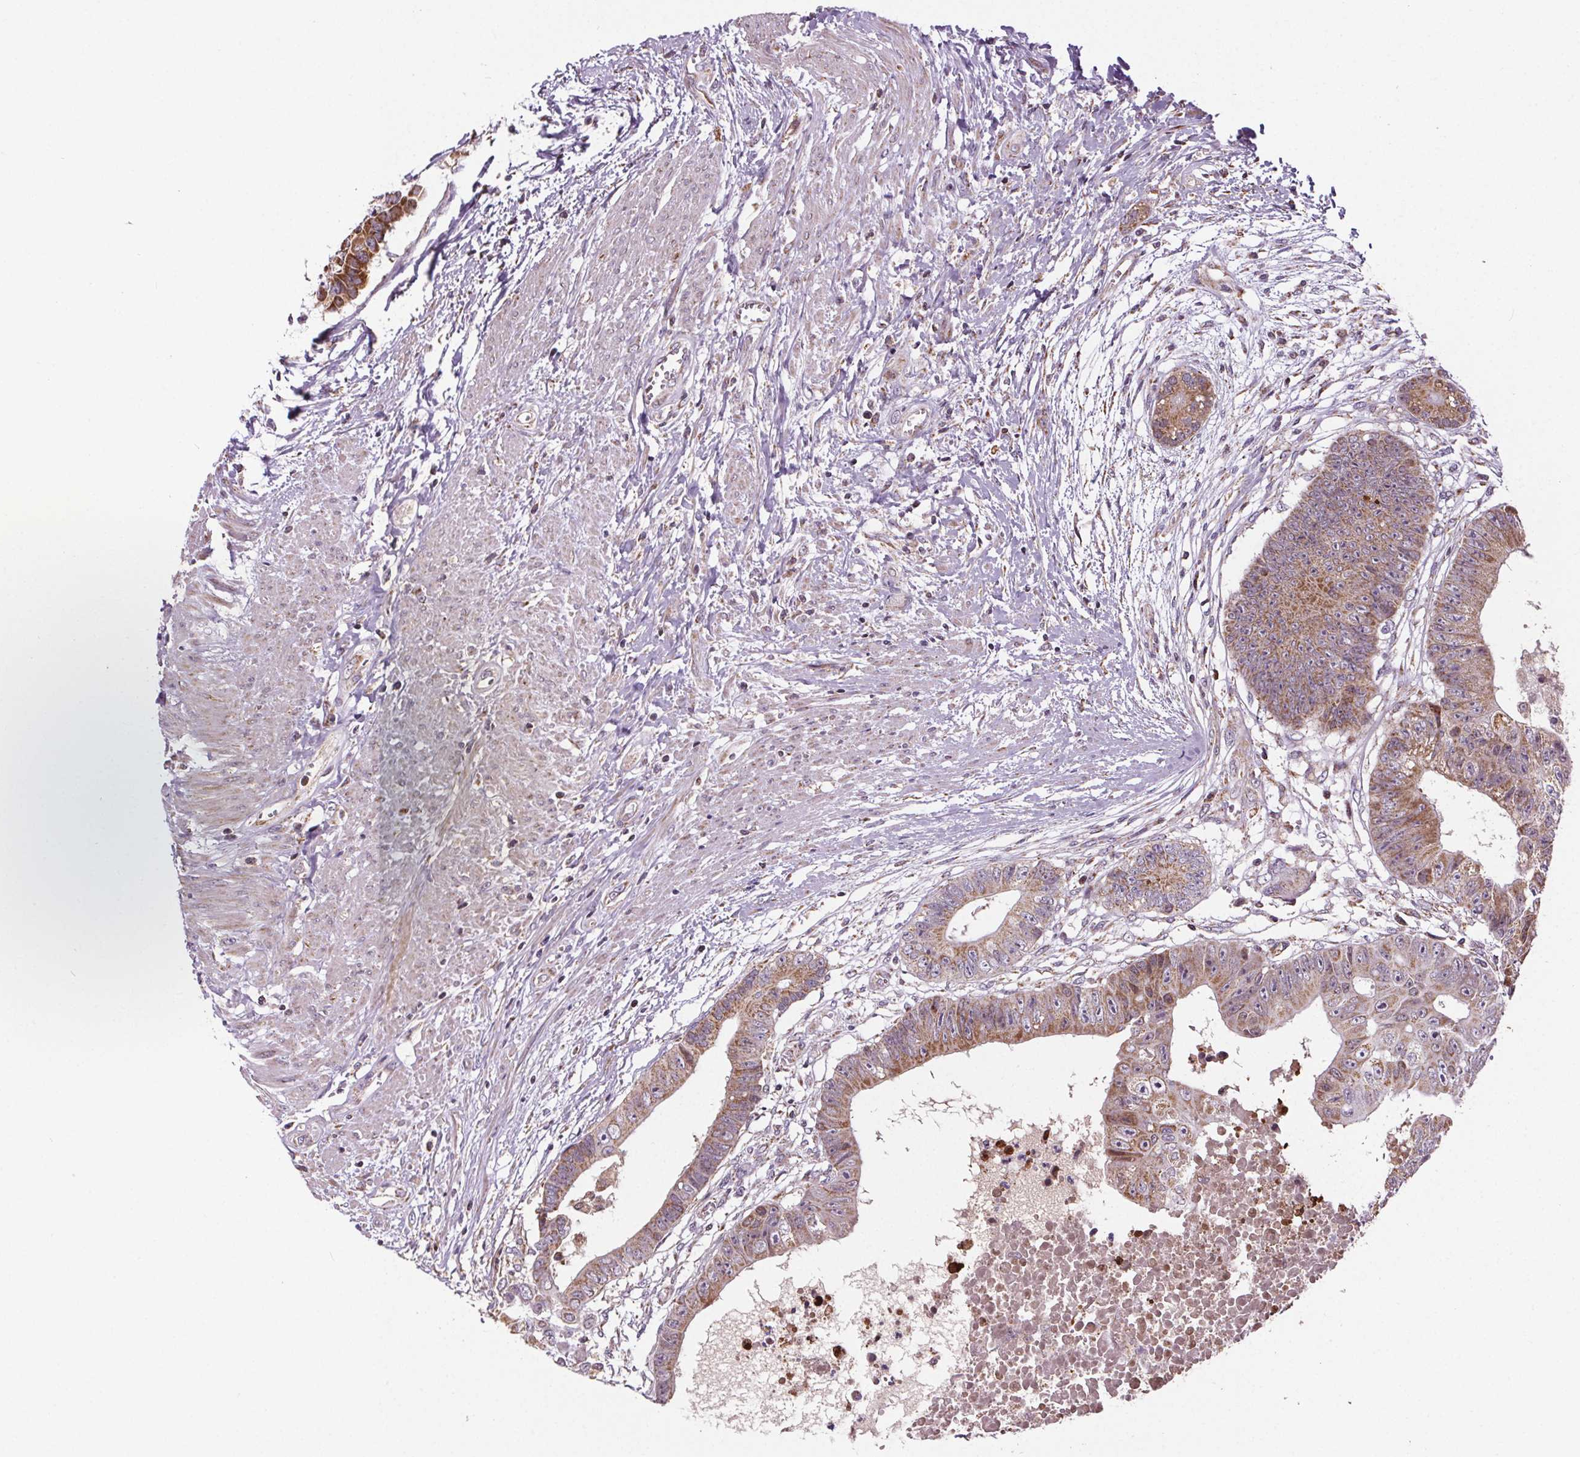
{"staining": {"intensity": "moderate", "quantity": ">75%", "location": "cytoplasmic/membranous"}, "tissue": "colorectal cancer", "cell_type": "Tumor cells", "image_type": "cancer", "snomed": [{"axis": "morphology", "description": "Adenocarcinoma, NOS"}, {"axis": "topography", "description": "Rectum"}], "caption": "Human colorectal cancer (adenocarcinoma) stained with a brown dye exhibits moderate cytoplasmic/membranous positive positivity in about >75% of tumor cells.", "gene": "SUCLA2", "patient": {"sex": "male", "age": 63}}